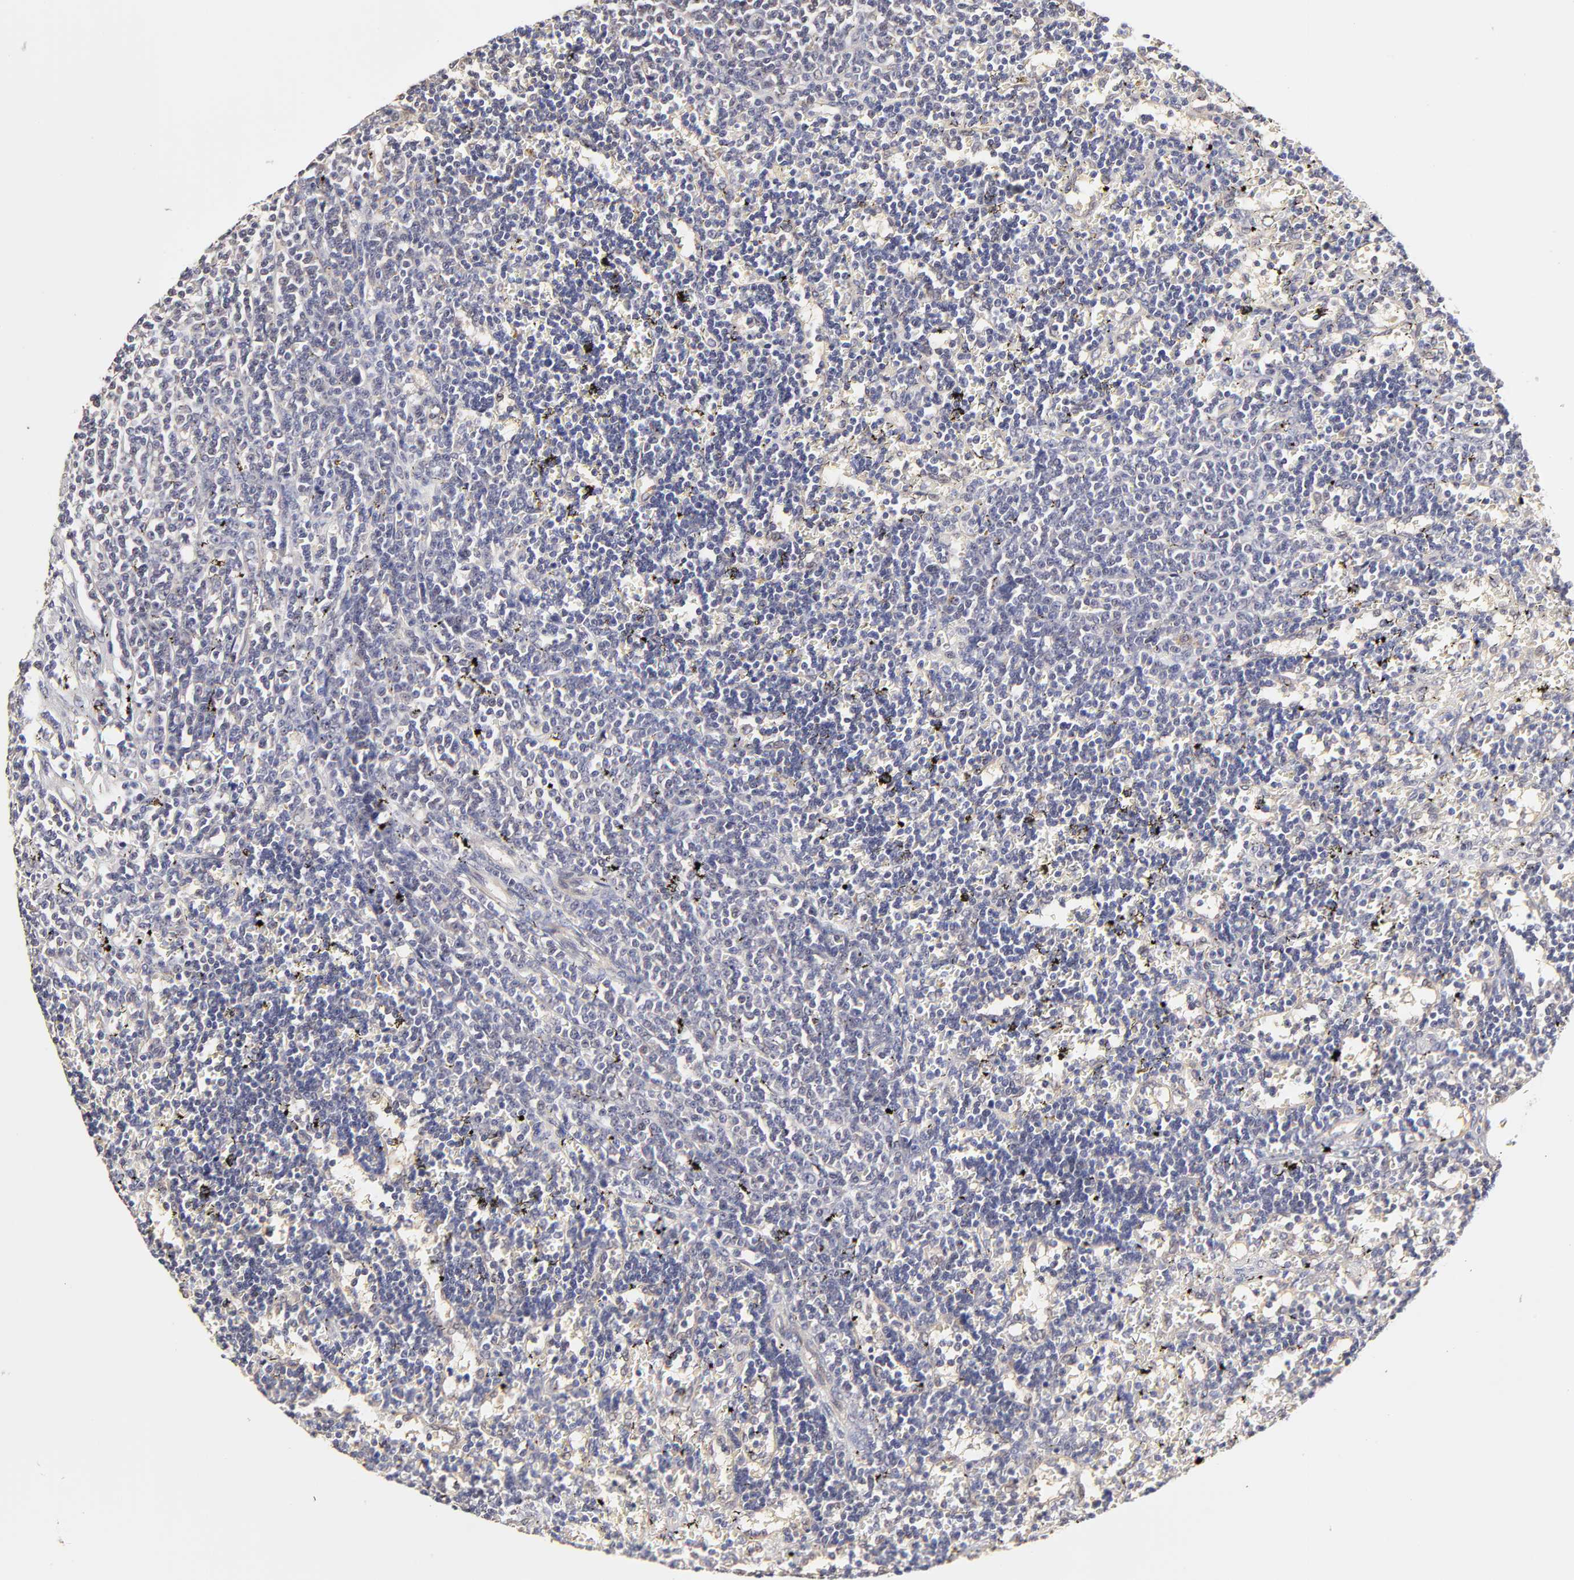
{"staining": {"intensity": "negative", "quantity": "none", "location": "none"}, "tissue": "lymphoma", "cell_type": "Tumor cells", "image_type": "cancer", "snomed": [{"axis": "morphology", "description": "Malignant lymphoma, non-Hodgkin's type, Low grade"}, {"axis": "topography", "description": "Spleen"}], "caption": "Lymphoma stained for a protein using IHC exhibits no expression tumor cells.", "gene": "ZNF10", "patient": {"sex": "male", "age": 60}}